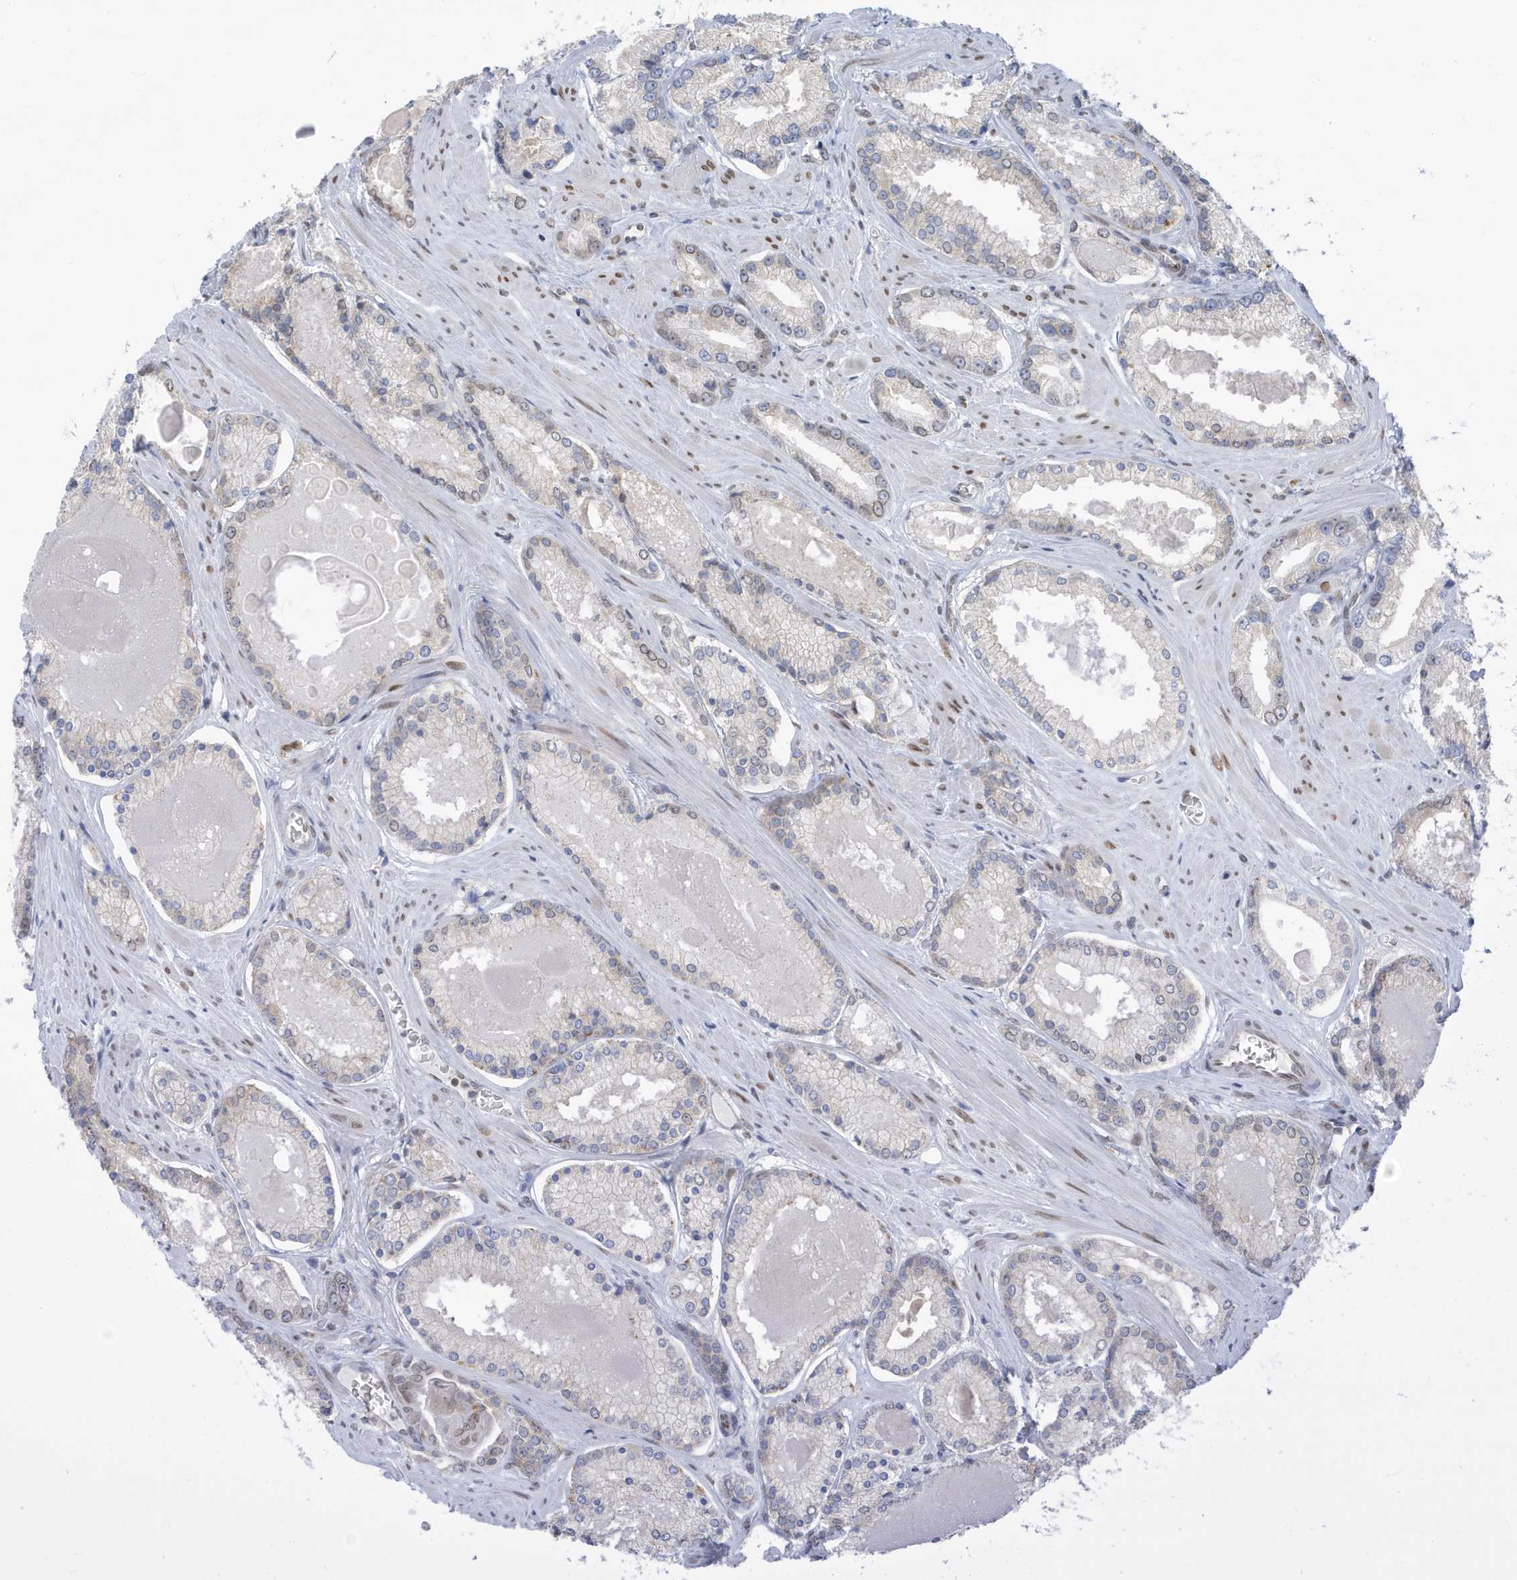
{"staining": {"intensity": "weak", "quantity": "25%-75%", "location": "cytoplasmic/membranous"}, "tissue": "prostate cancer", "cell_type": "Tumor cells", "image_type": "cancer", "snomed": [{"axis": "morphology", "description": "Adenocarcinoma, Low grade"}, {"axis": "topography", "description": "Prostate"}], "caption": "Protein analysis of prostate adenocarcinoma (low-grade) tissue reveals weak cytoplasmic/membranous positivity in about 25%-75% of tumor cells.", "gene": "PCYT1A", "patient": {"sex": "male", "age": 54}}